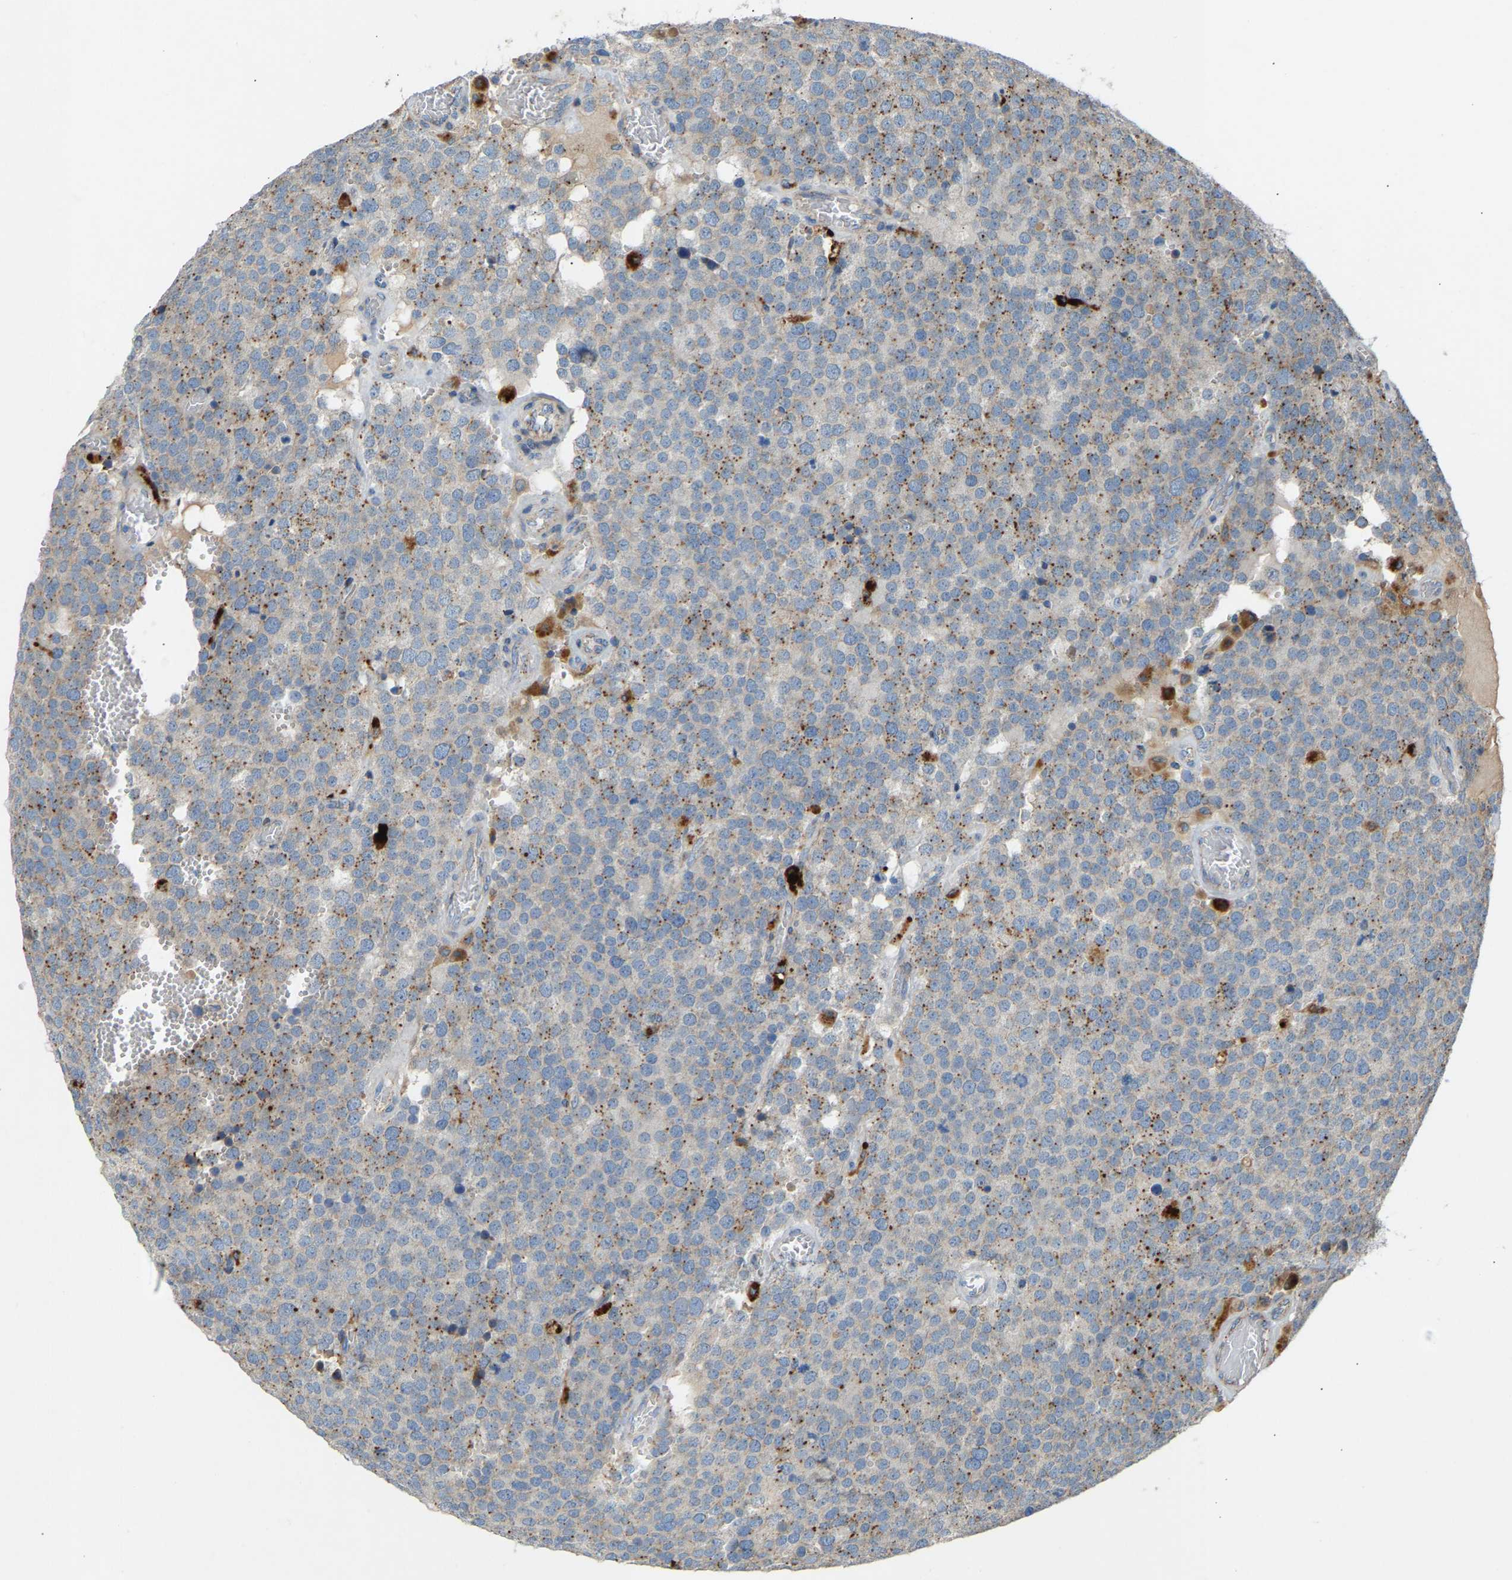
{"staining": {"intensity": "negative", "quantity": "none", "location": "none"}, "tissue": "testis cancer", "cell_type": "Tumor cells", "image_type": "cancer", "snomed": [{"axis": "morphology", "description": "Normal tissue, NOS"}, {"axis": "morphology", "description": "Seminoma, NOS"}, {"axis": "topography", "description": "Testis"}], "caption": "This is a micrograph of immunohistochemistry staining of testis seminoma, which shows no expression in tumor cells.", "gene": "RGP1", "patient": {"sex": "male", "age": 71}}